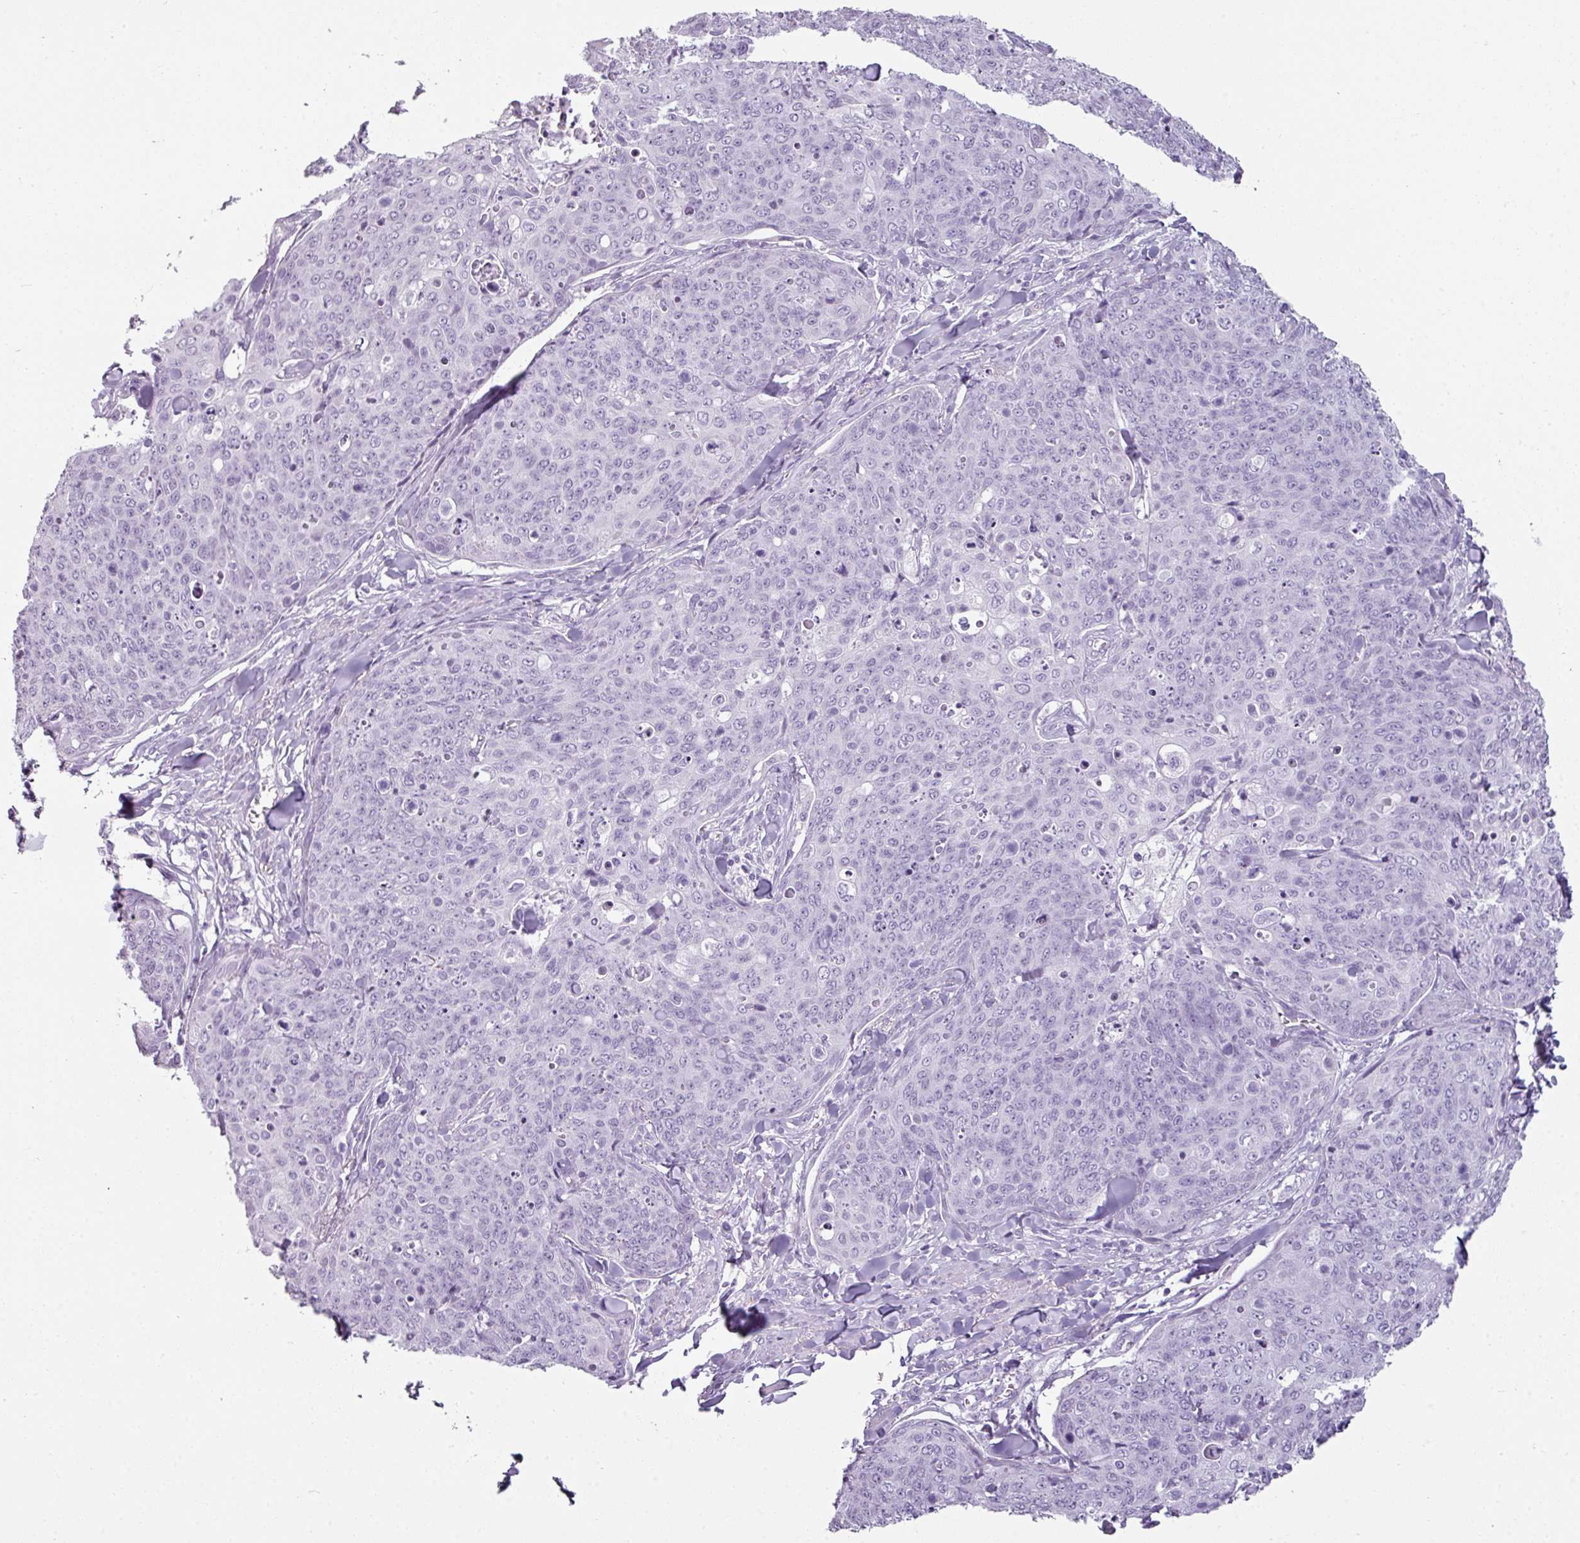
{"staining": {"intensity": "negative", "quantity": "none", "location": "none"}, "tissue": "skin cancer", "cell_type": "Tumor cells", "image_type": "cancer", "snomed": [{"axis": "morphology", "description": "Squamous cell carcinoma, NOS"}, {"axis": "topography", "description": "Skin"}, {"axis": "topography", "description": "Vulva"}], "caption": "IHC of human squamous cell carcinoma (skin) exhibits no staining in tumor cells.", "gene": "SCT", "patient": {"sex": "female", "age": 85}}